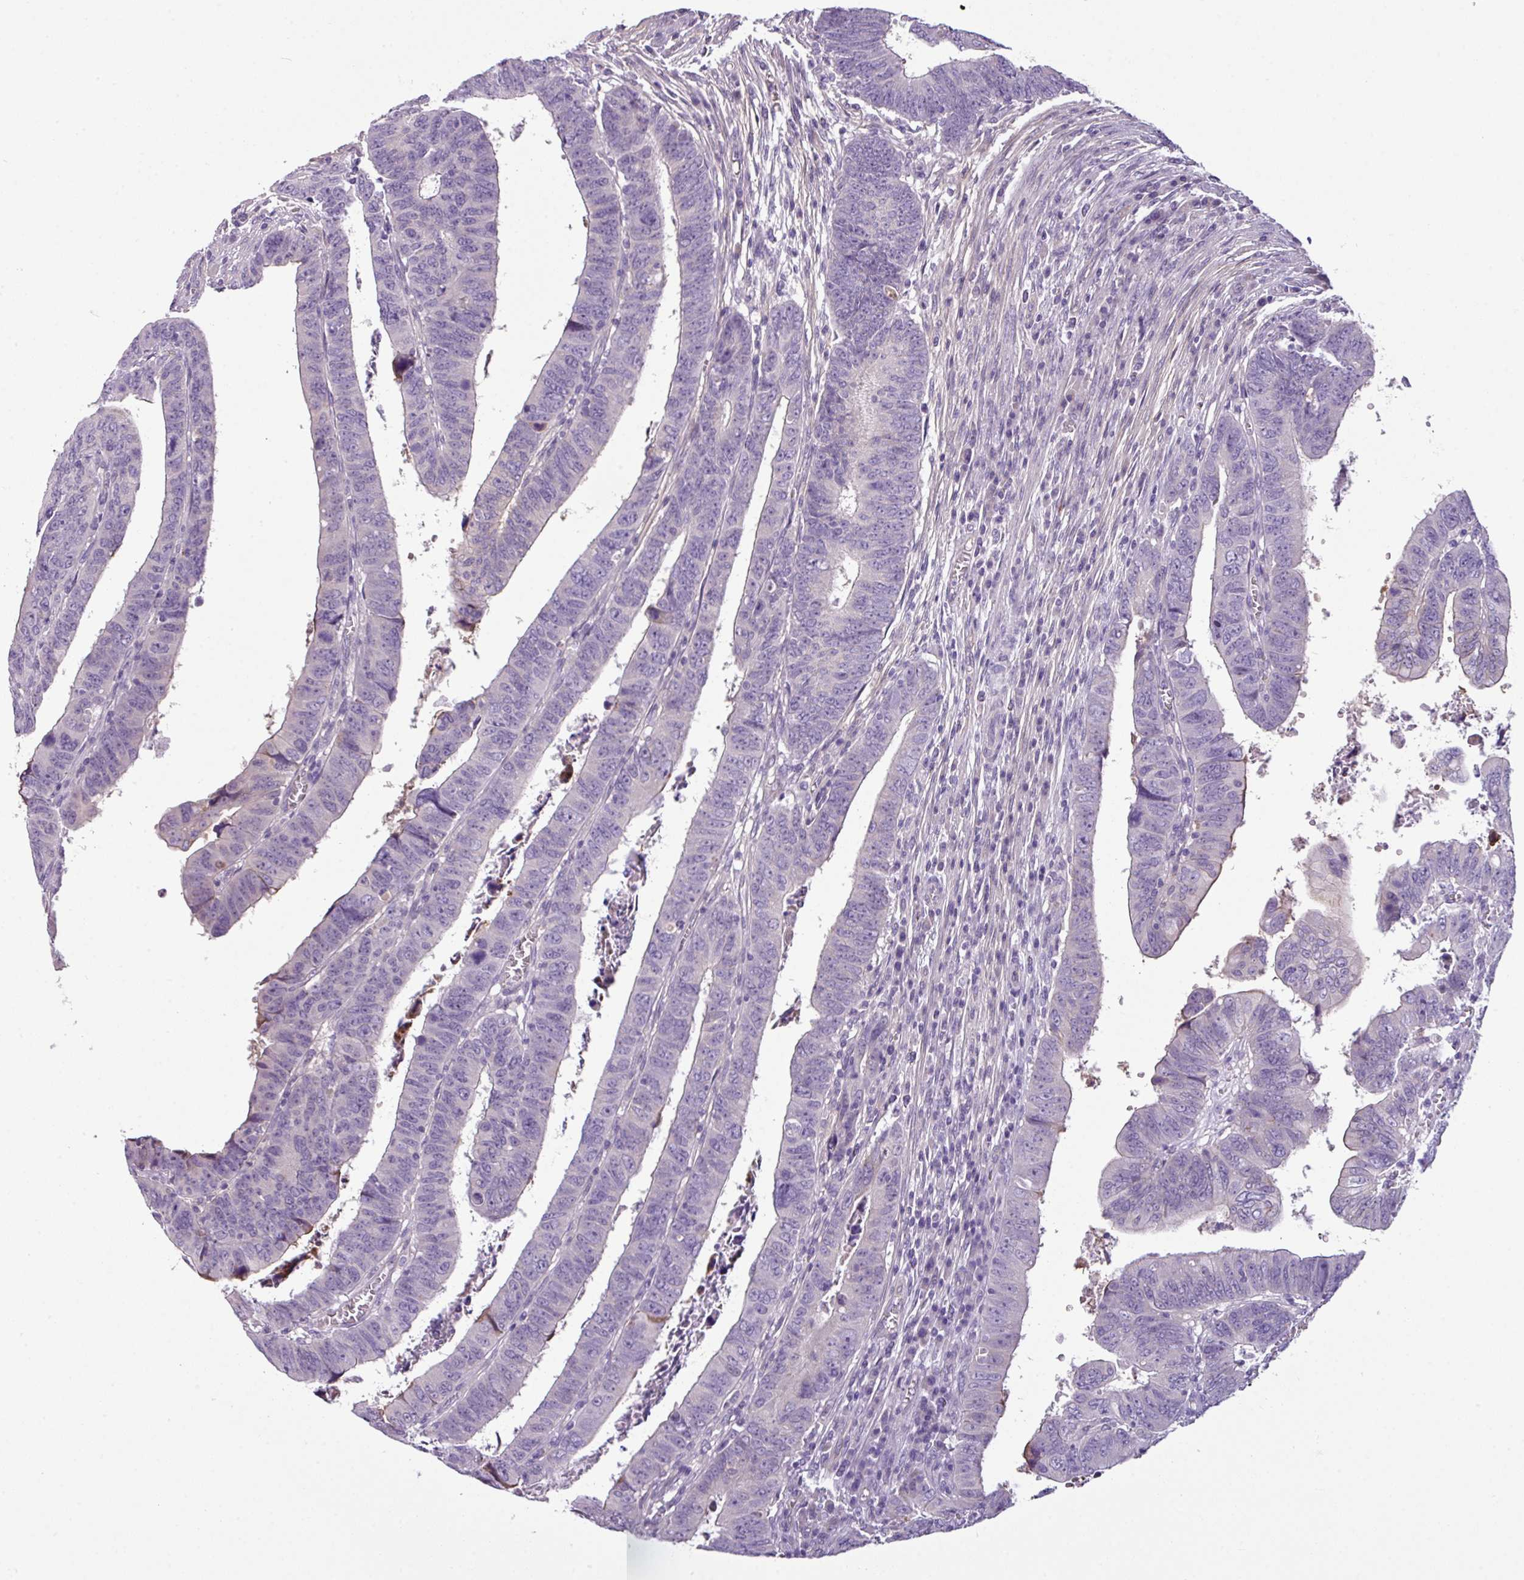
{"staining": {"intensity": "negative", "quantity": "none", "location": "none"}, "tissue": "colorectal cancer", "cell_type": "Tumor cells", "image_type": "cancer", "snomed": [{"axis": "morphology", "description": "Normal tissue, NOS"}, {"axis": "morphology", "description": "Adenocarcinoma, NOS"}, {"axis": "topography", "description": "Rectum"}], "caption": "This is an immunohistochemistry image of human colorectal cancer (adenocarcinoma). There is no positivity in tumor cells.", "gene": "TMEM178B", "patient": {"sex": "female", "age": 65}}